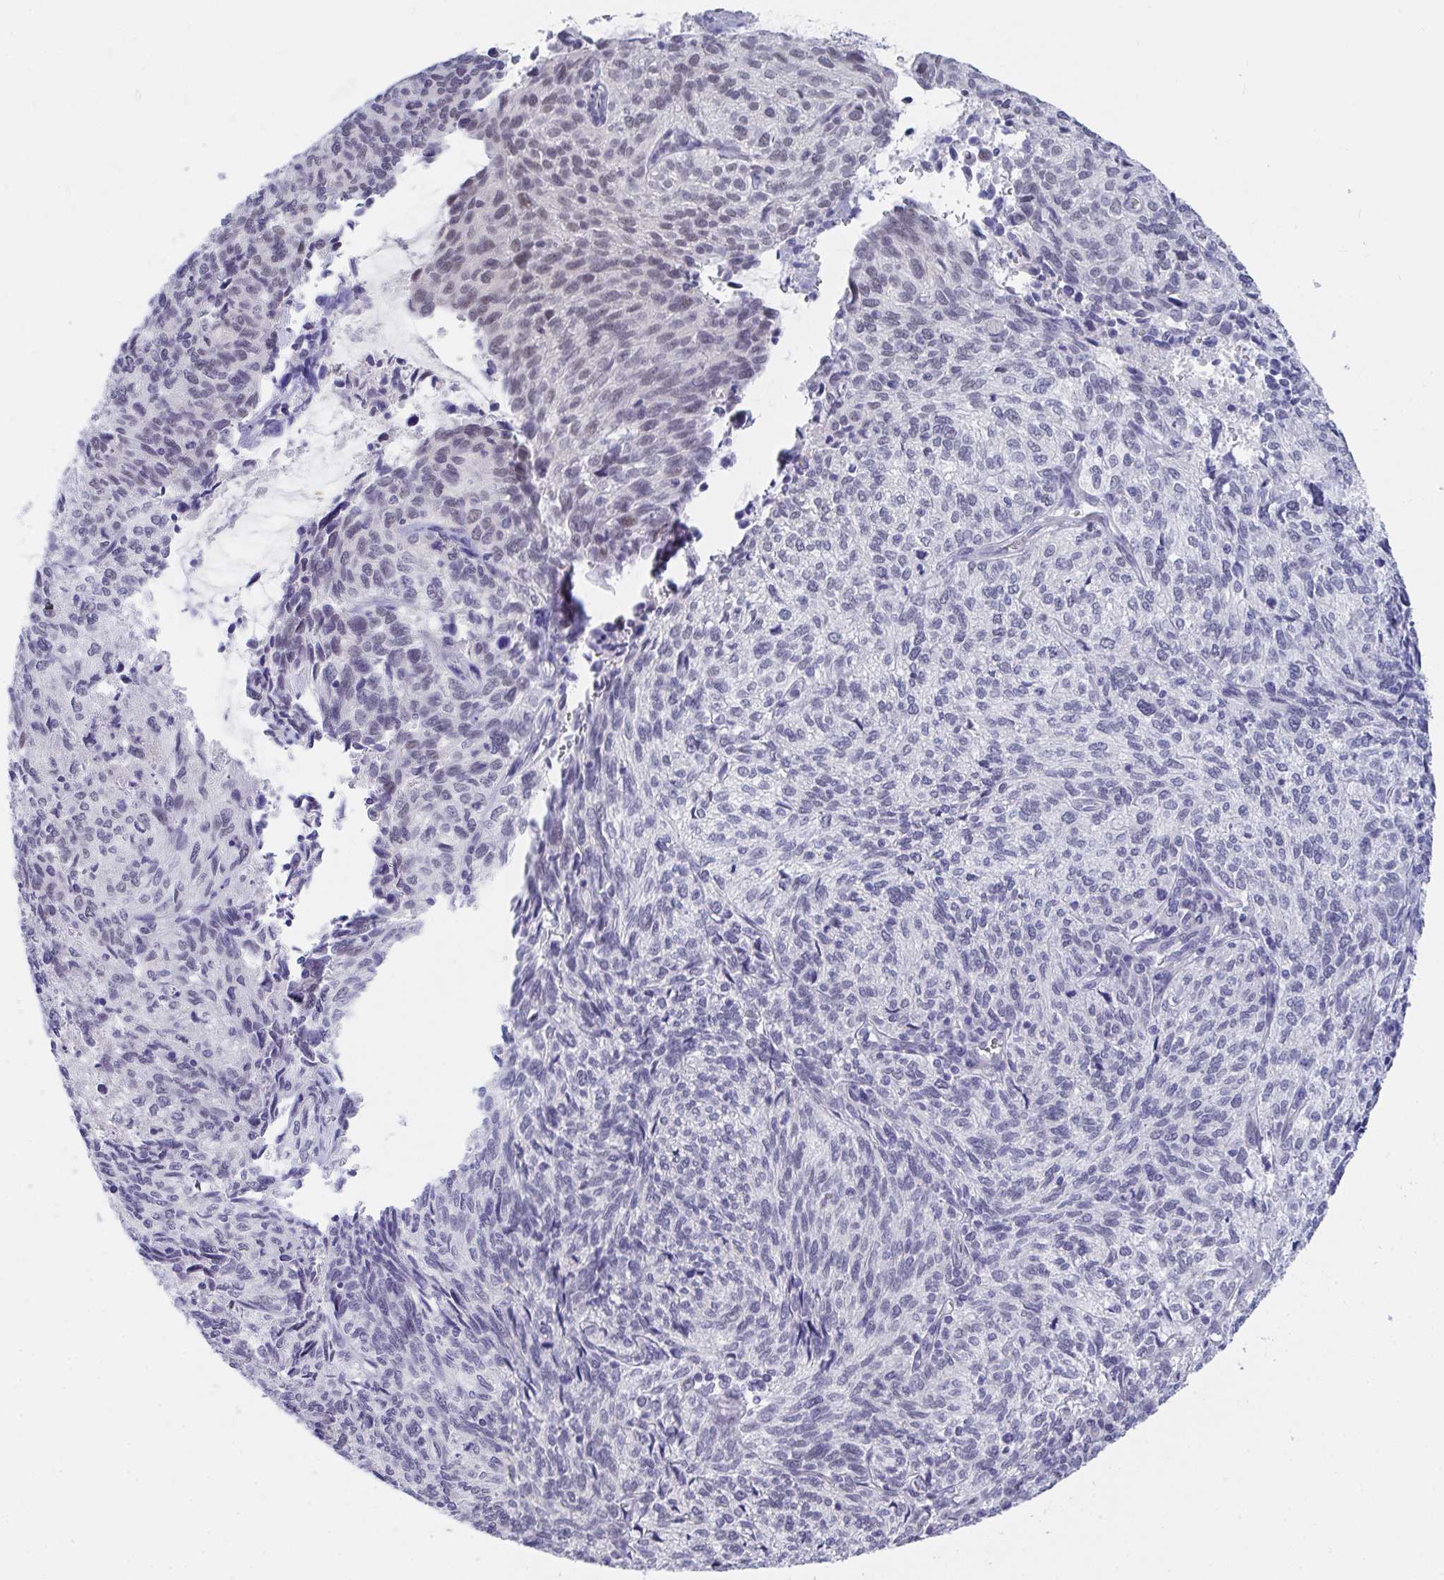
{"staining": {"intensity": "weak", "quantity": "<25%", "location": "nuclear"}, "tissue": "cervical cancer", "cell_type": "Tumor cells", "image_type": "cancer", "snomed": [{"axis": "morphology", "description": "Squamous cell carcinoma, NOS"}, {"axis": "topography", "description": "Cervix"}], "caption": "This is an IHC histopathology image of squamous cell carcinoma (cervical). There is no staining in tumor cells.", "gene": "DAOA", "patient": {"sex": "female", "age": 45}}